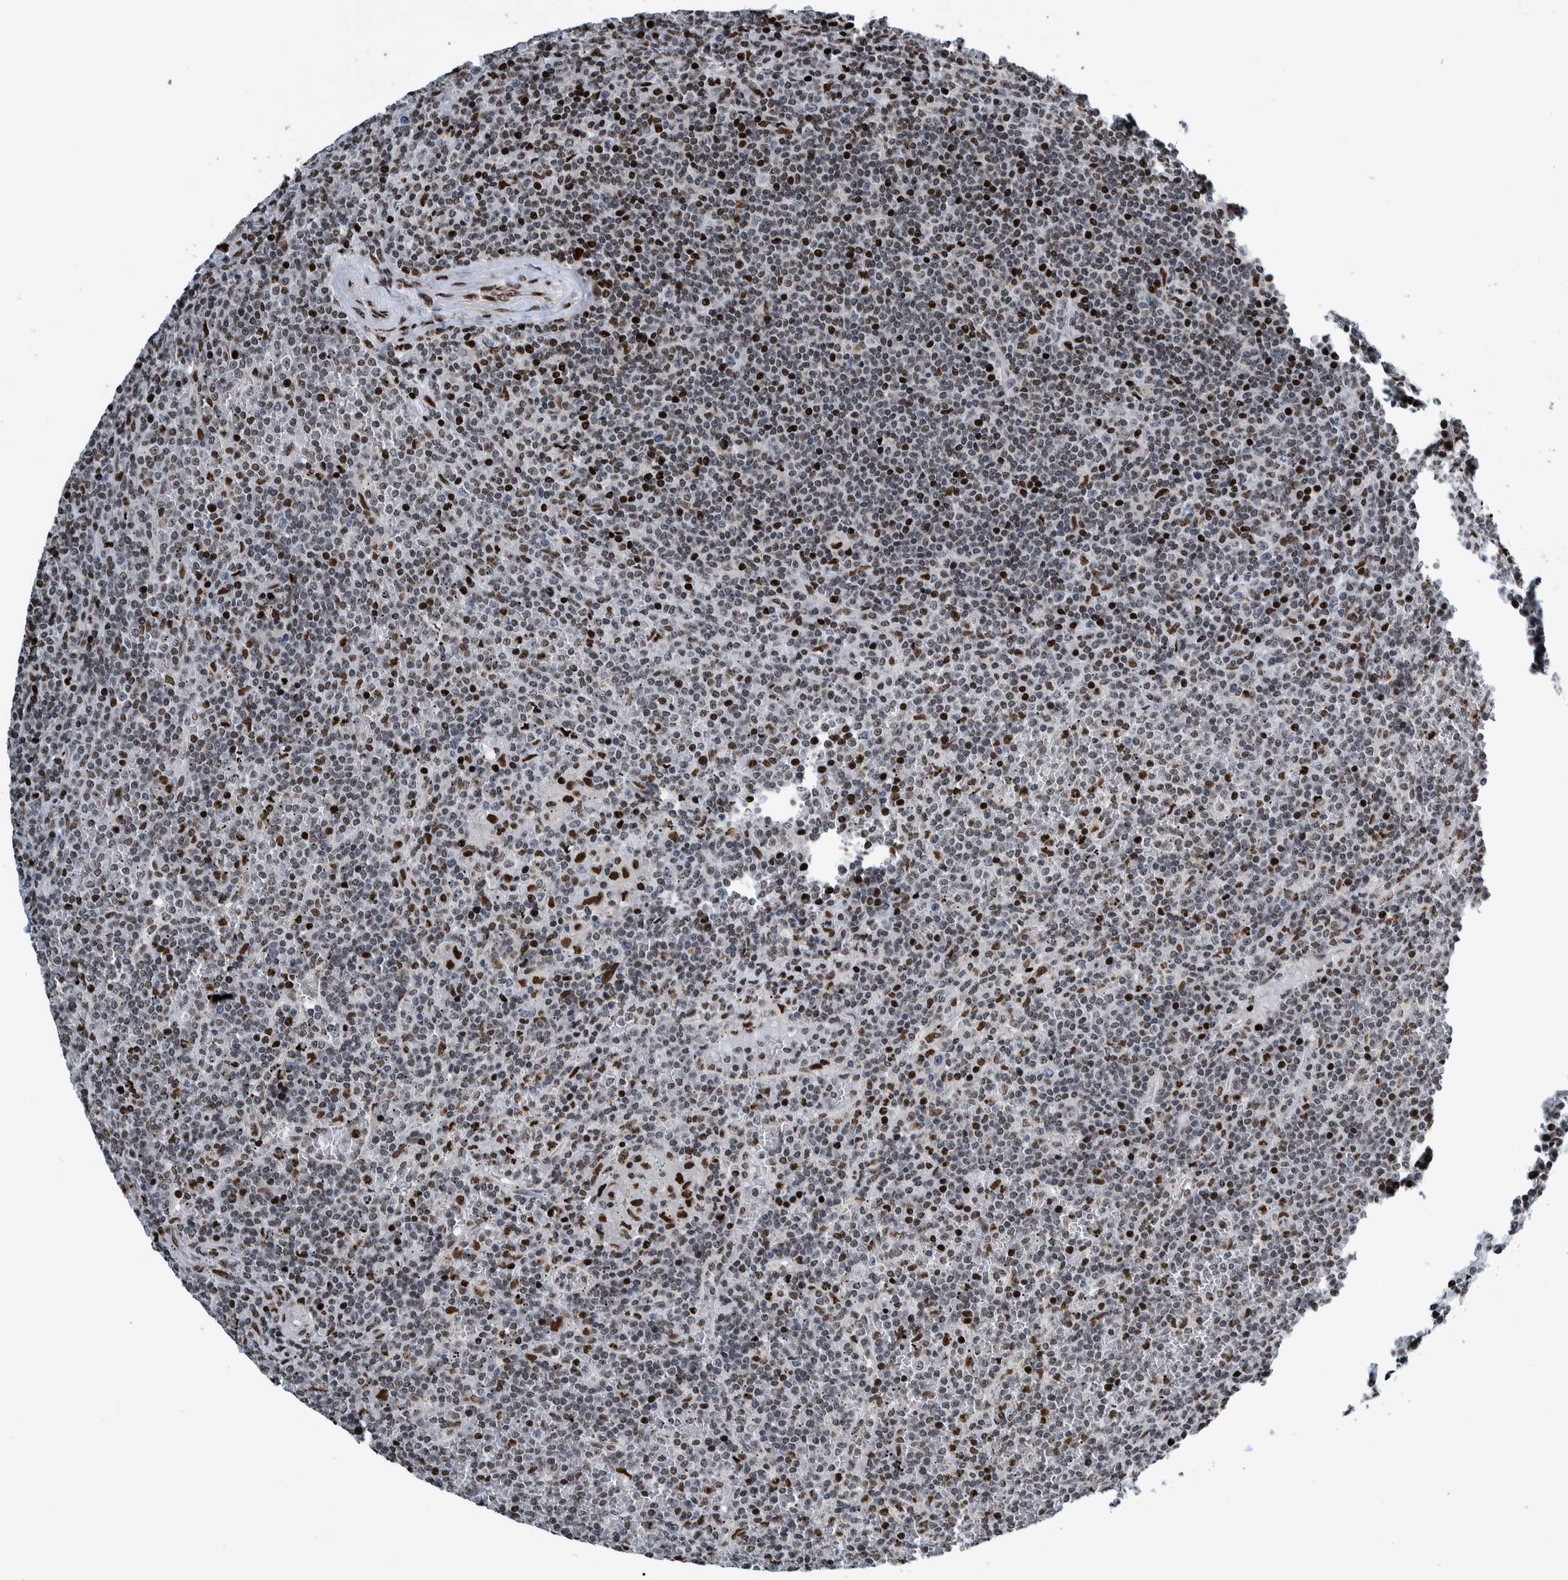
{"staining": {"intensity": "strong", "quantity": "25%-75%", "location": "nuclear"}, "tissue": "lymphoma", "cell_type": "Tumor cells", "image_type": "cancer", "snomed": [{"axis": "morphology", "description": "Malignant lymphoma, non-Hodgkin's type, Low grade"}, {"axis": "topography", "description": "Spleen"}], "caption": "Brown immunohistochemical staining in malignant lymphoma, non-Hodgkin's type (low-grade) exhibits strong nuclear positivity in about 25%-75% of tumor cells.", "gene": "HEATR9", "patient": {"sex": "female", "age": 19}}